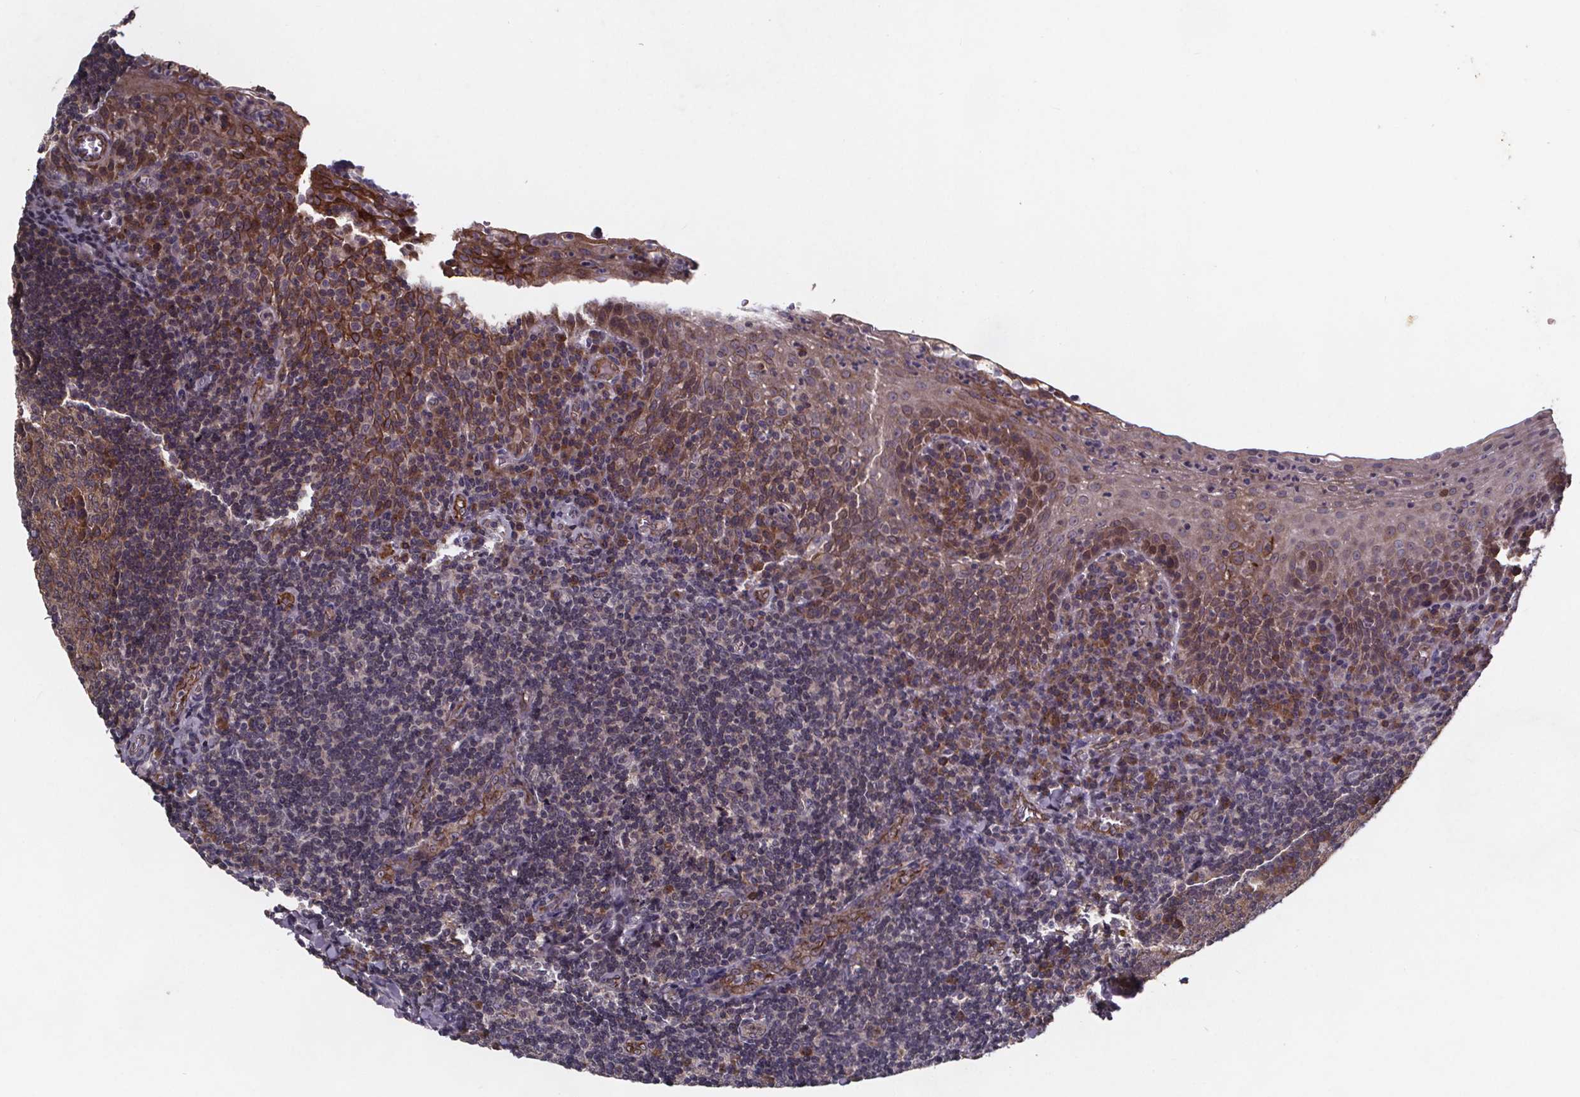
{"staining": {"intensity": "weak", "quantity": "25%-75%", "location": "cytoplasmic/membranous"}, "tissue": "tonsil", "cell_type": "Germinal center cells", "image_type": "normal", "snomed": [{"axis": "morphology", "description": "Normal tissue, NOS"}, {"axis": "morphology", "description": "Inflammation, NOS"}, {"axis": "topography", "description": "Tonsil"}], "caption": "Weak cytoplasmic/membranous expression for a protein is present in about 25%-75% of germinal center cells of normal tonsil using immunohistochemistry.", "gene": "FASTKD3", "patient": {"sex": "female", "age": 31}}